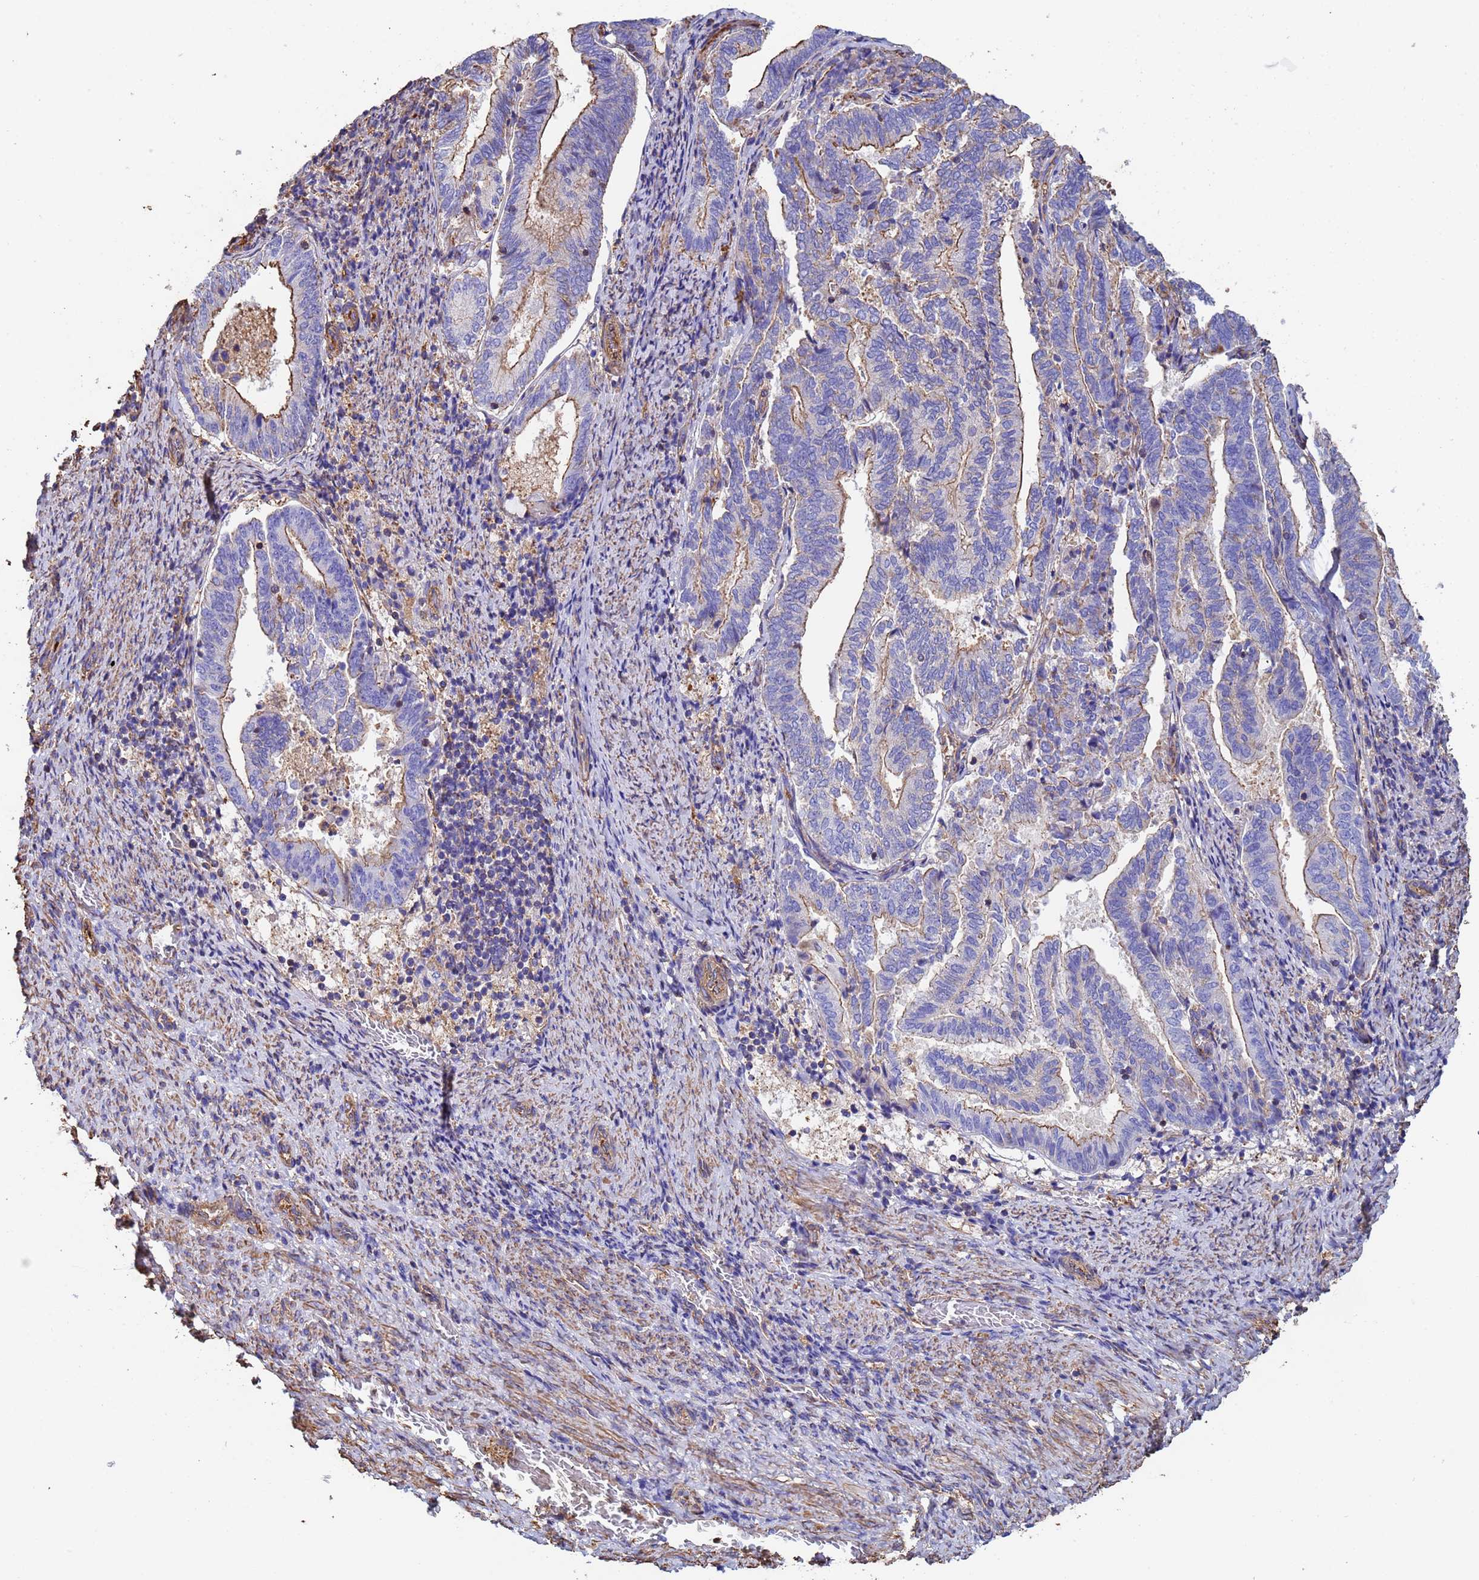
{"staining": {"intensity": "moderate", "quantity": "<25%", "location": "cytoplasmic/membranous"}, "tissue": "endometrial cancer", "cell_type": "Tumor cells", "image_type": "cancer", "snomed": [{"axis": "morphology", "description": "Adenocarcinoma, NOS"}, {"axis": "topography", "description": "Endometrium"}], "caption": "Moderate cytoplasmic/membranous expression is seen in about <25% of tumor cells in adenocarcinoma (endometrial).", "gene": "MYL12A", "patient": {"sex": "female", "age": 80}}